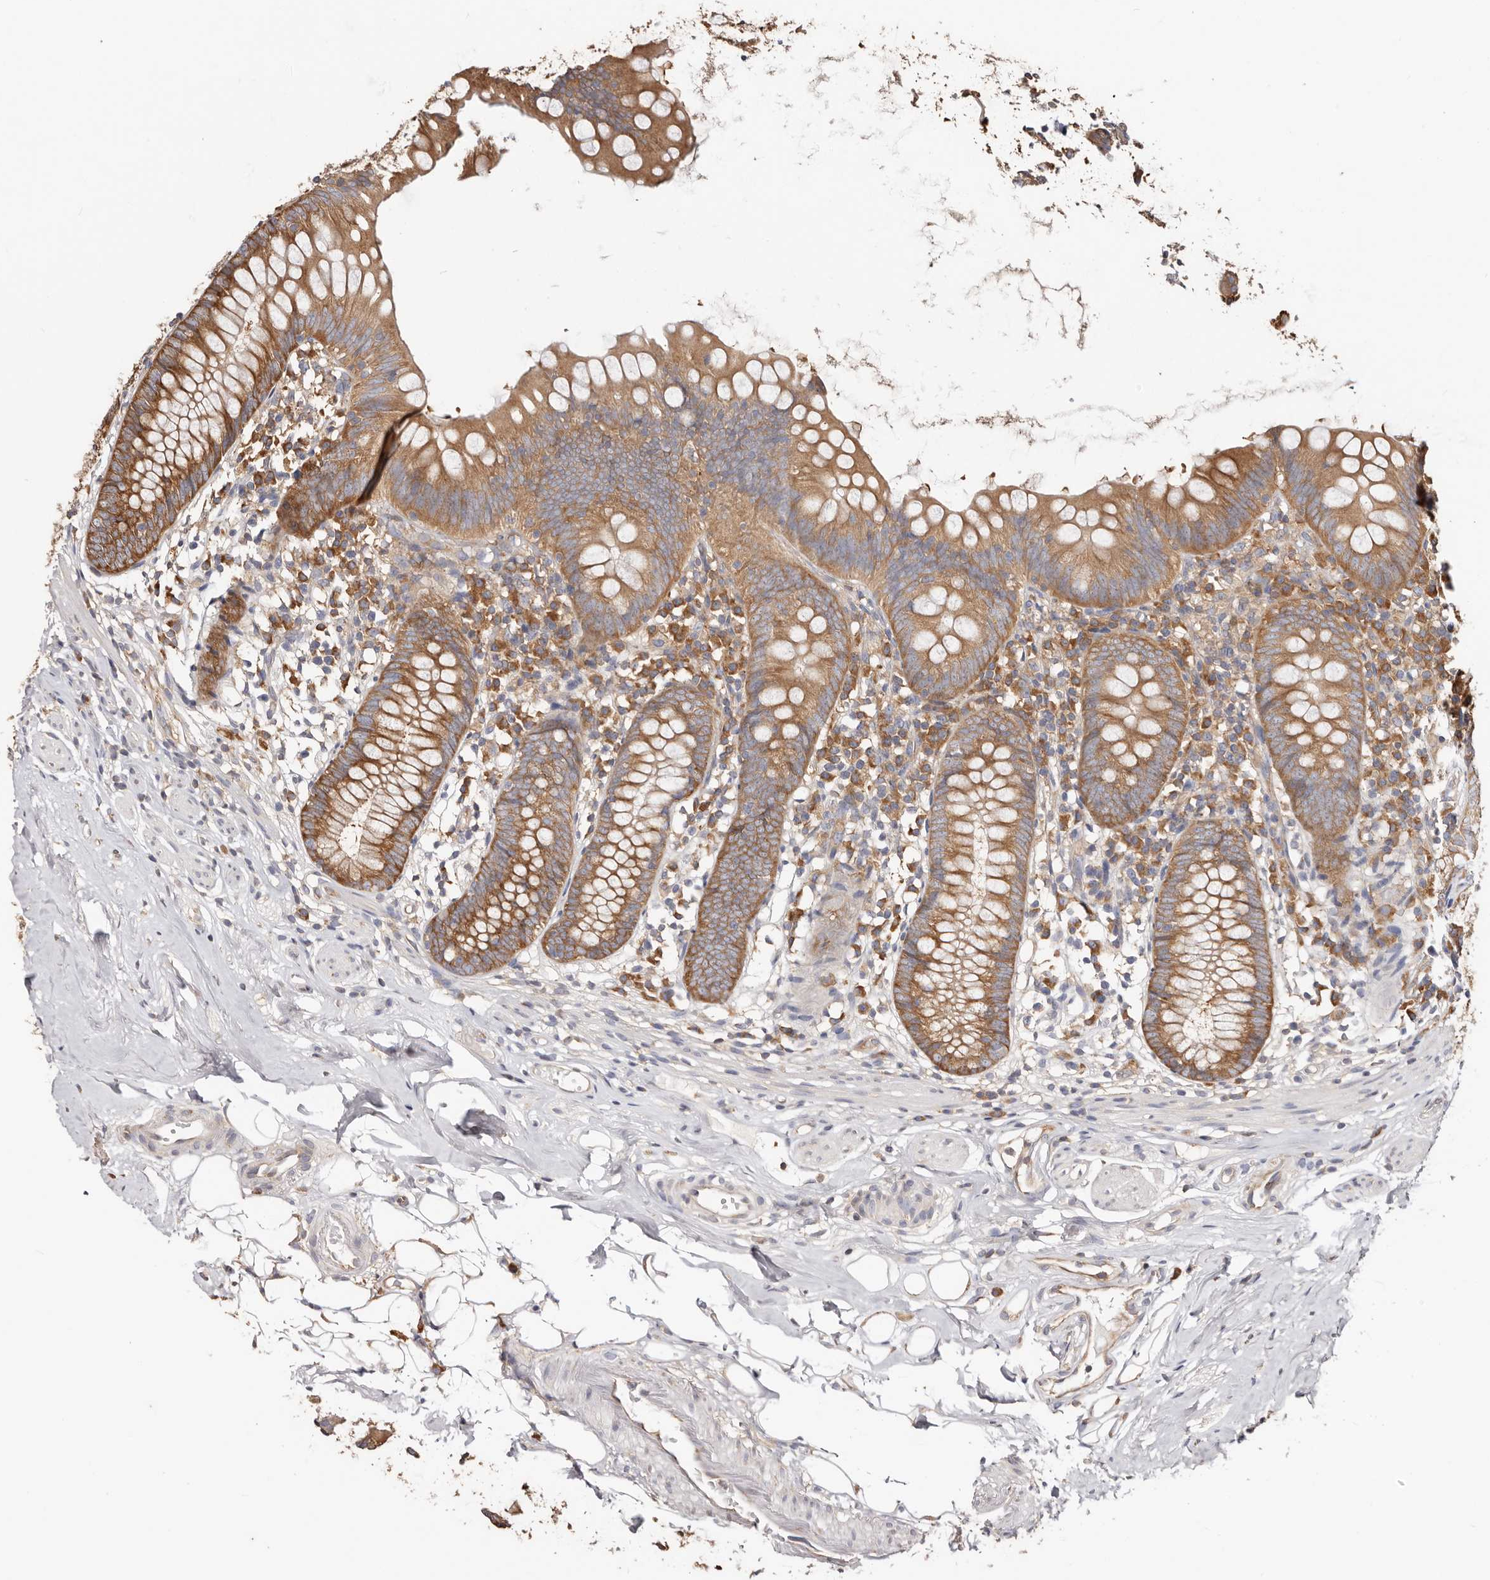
{"staining": {"intensity": "moderate", "quantity": ">75%", "location": "cytoplasmic/membranous"}, "tissue": "appendix", "cell_type": "Glandular cells", "image_type": "normal", "snomed": [{"axis": "morphology", "description": "Normal tissue, NOS"}, {"axis": "topography", "description": "Appendix"}], "caption": "IHC histopathology image of benign appendix stained for a protein (brown), which shows medium levels of moderate cytoplasmic/membranous expression in approximately >75% of glandular cells.", "gene": "EPRS1", "patient": {"sex": "female", "age": 62}}